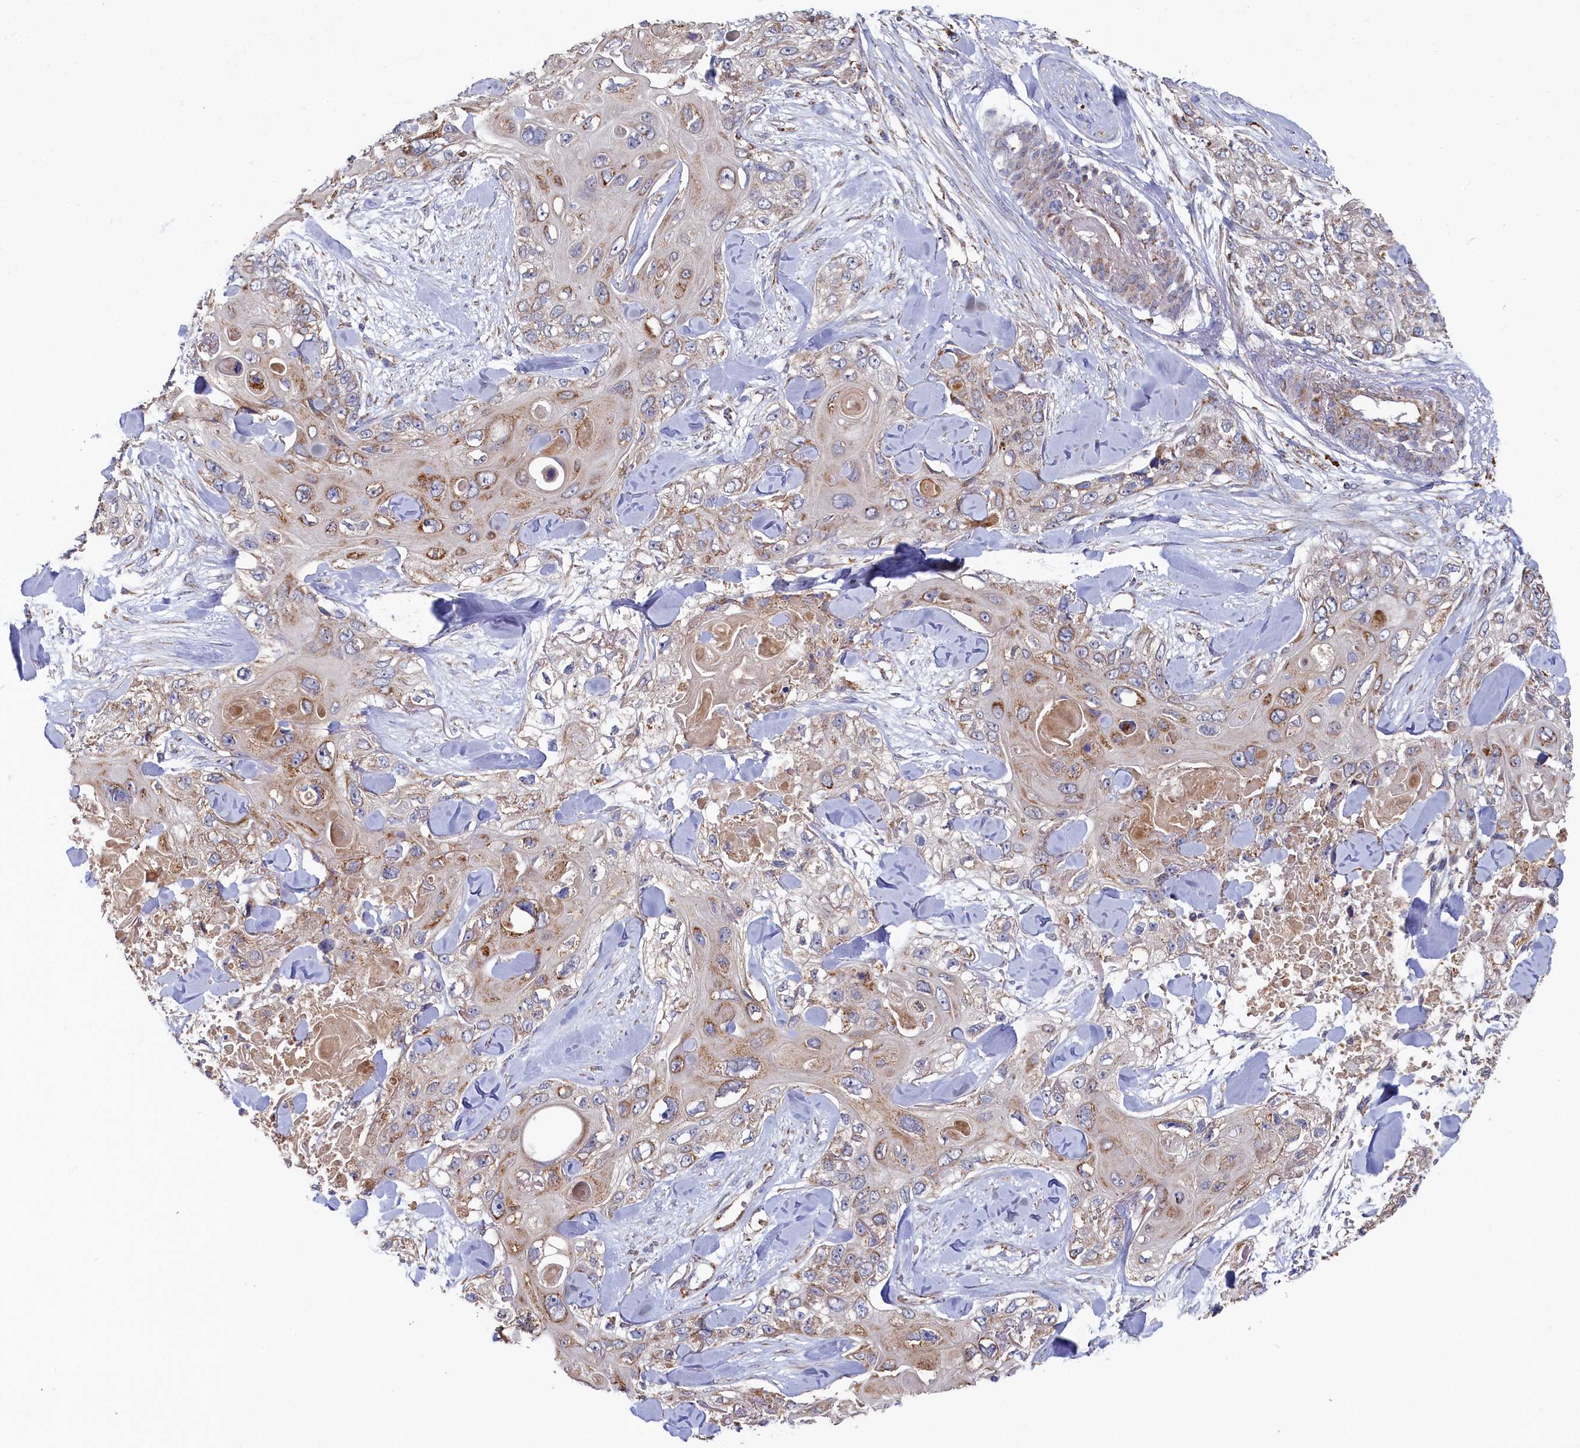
{"staining": {"intensity": "moderate", "quantity": ">75%", "location": "cytoplasmic/membranous"}, "tissue": "skin cancer", "cell_type": "Tumor cells", "image_type": "cancer", "snomed": [{"axis": "morphology", "description": "Normal tissue, NOS"}, {"axis": "morphology", "description": "Squamous cell carcinoma, NOS"}, {"axis": "topography", "description": "Skin"}], "caption": "Protein staining of skin cancer (squamous cell carcinoma) tissue exhibits moderate cytoplasmic/membranous positivity in about >75% of tumor cells.", "gene": "HAUS2", "patient": {"sex": "male", "age": 72}}